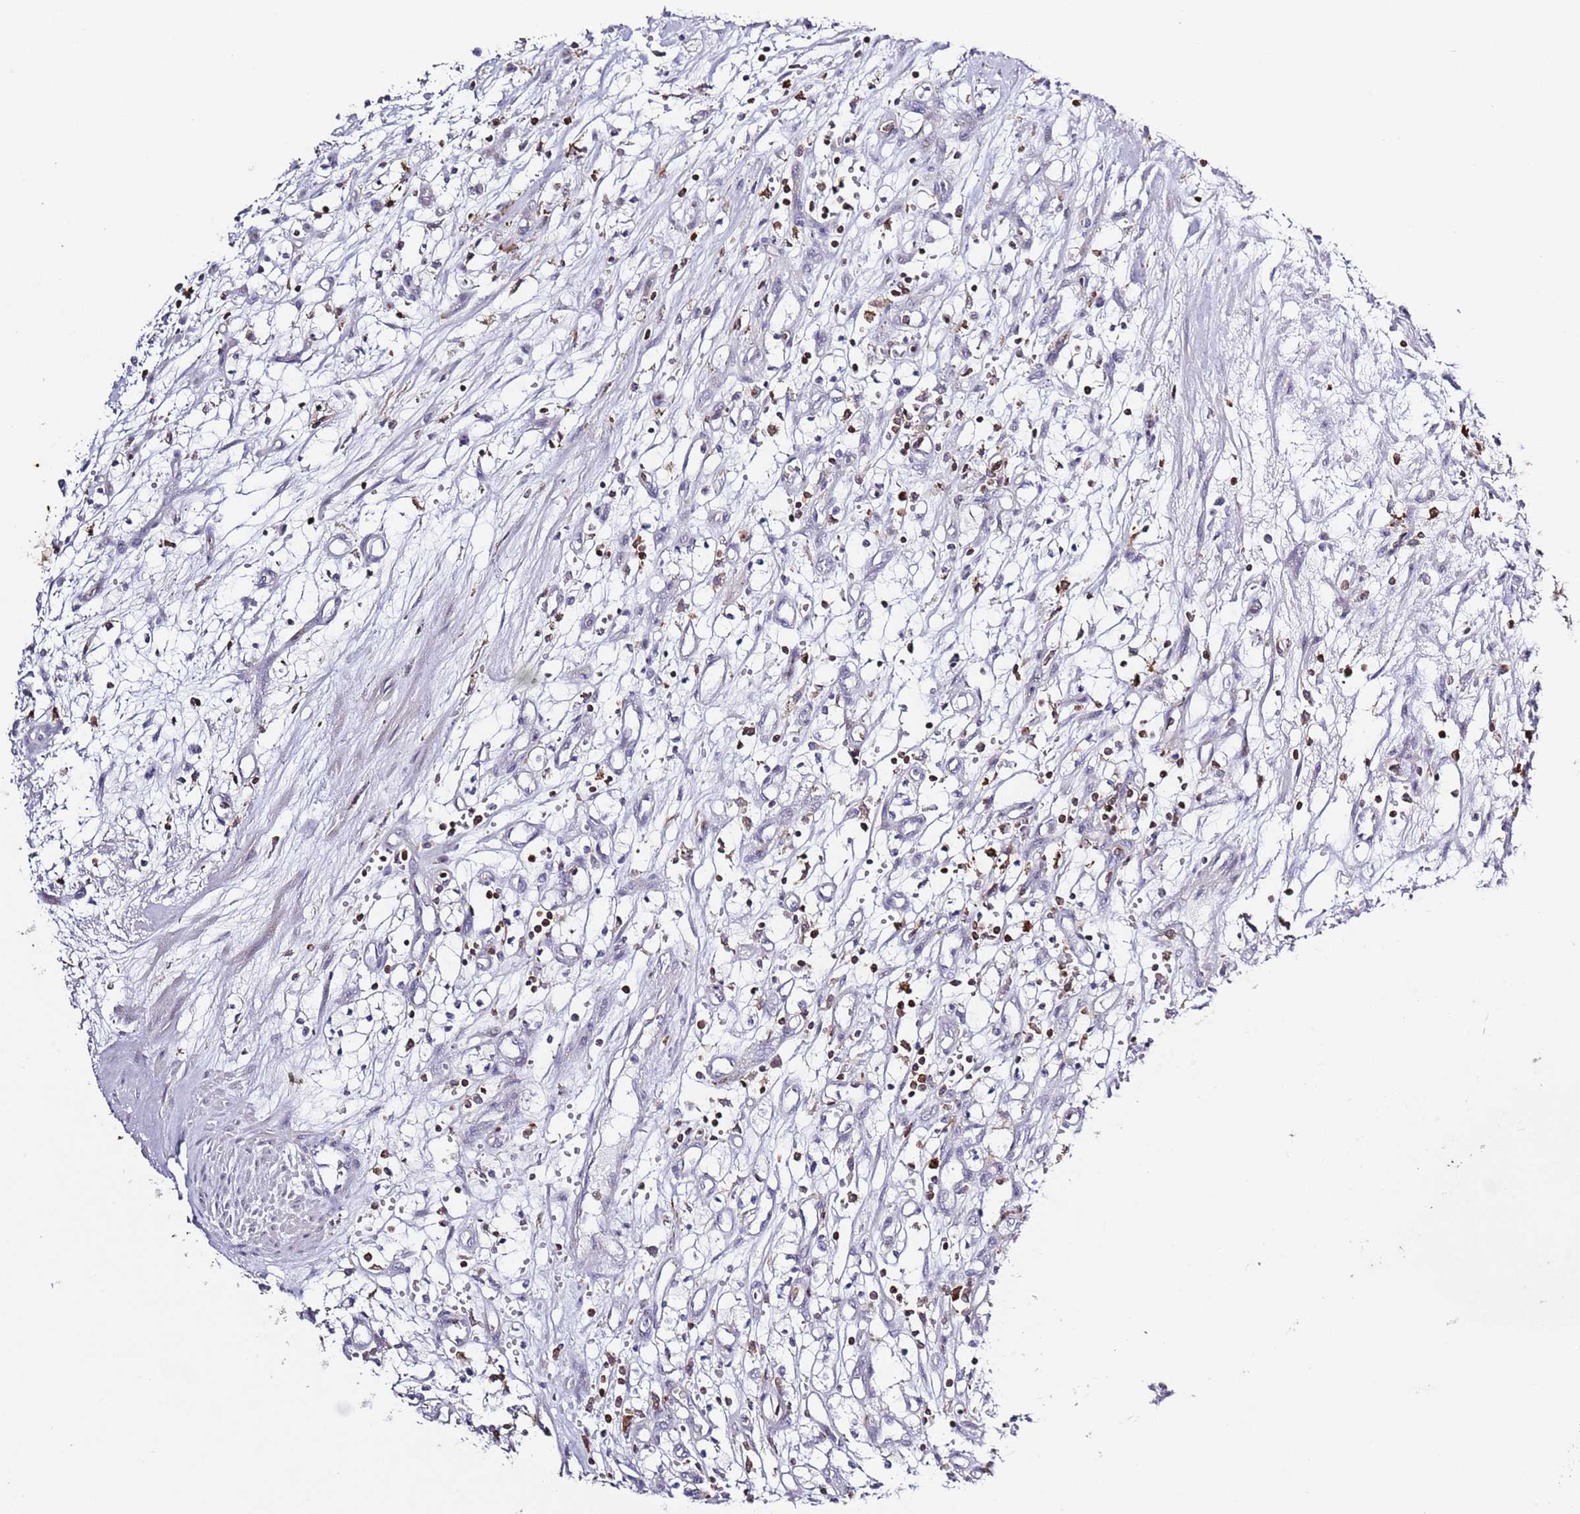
{"staining": {"intensity": "negative", "quantity": "none", "location": "none"}, "tissue": "renal cancer", "cell_type": "Tumor cells", "image_type": "cancer", "snomed": [{"axis": "morphology", "description": "Adenocarcinoma, NOS"}, {"axis": "topography", "description": "Kidney"}], "caption": "The micrograph demonstrates no staining of tumor cells in renal cancer (adenocarcinoma). Nuclei are stained in blue.", "gene": "LPXN", "patient": {"sex": "male", "age": 59}}